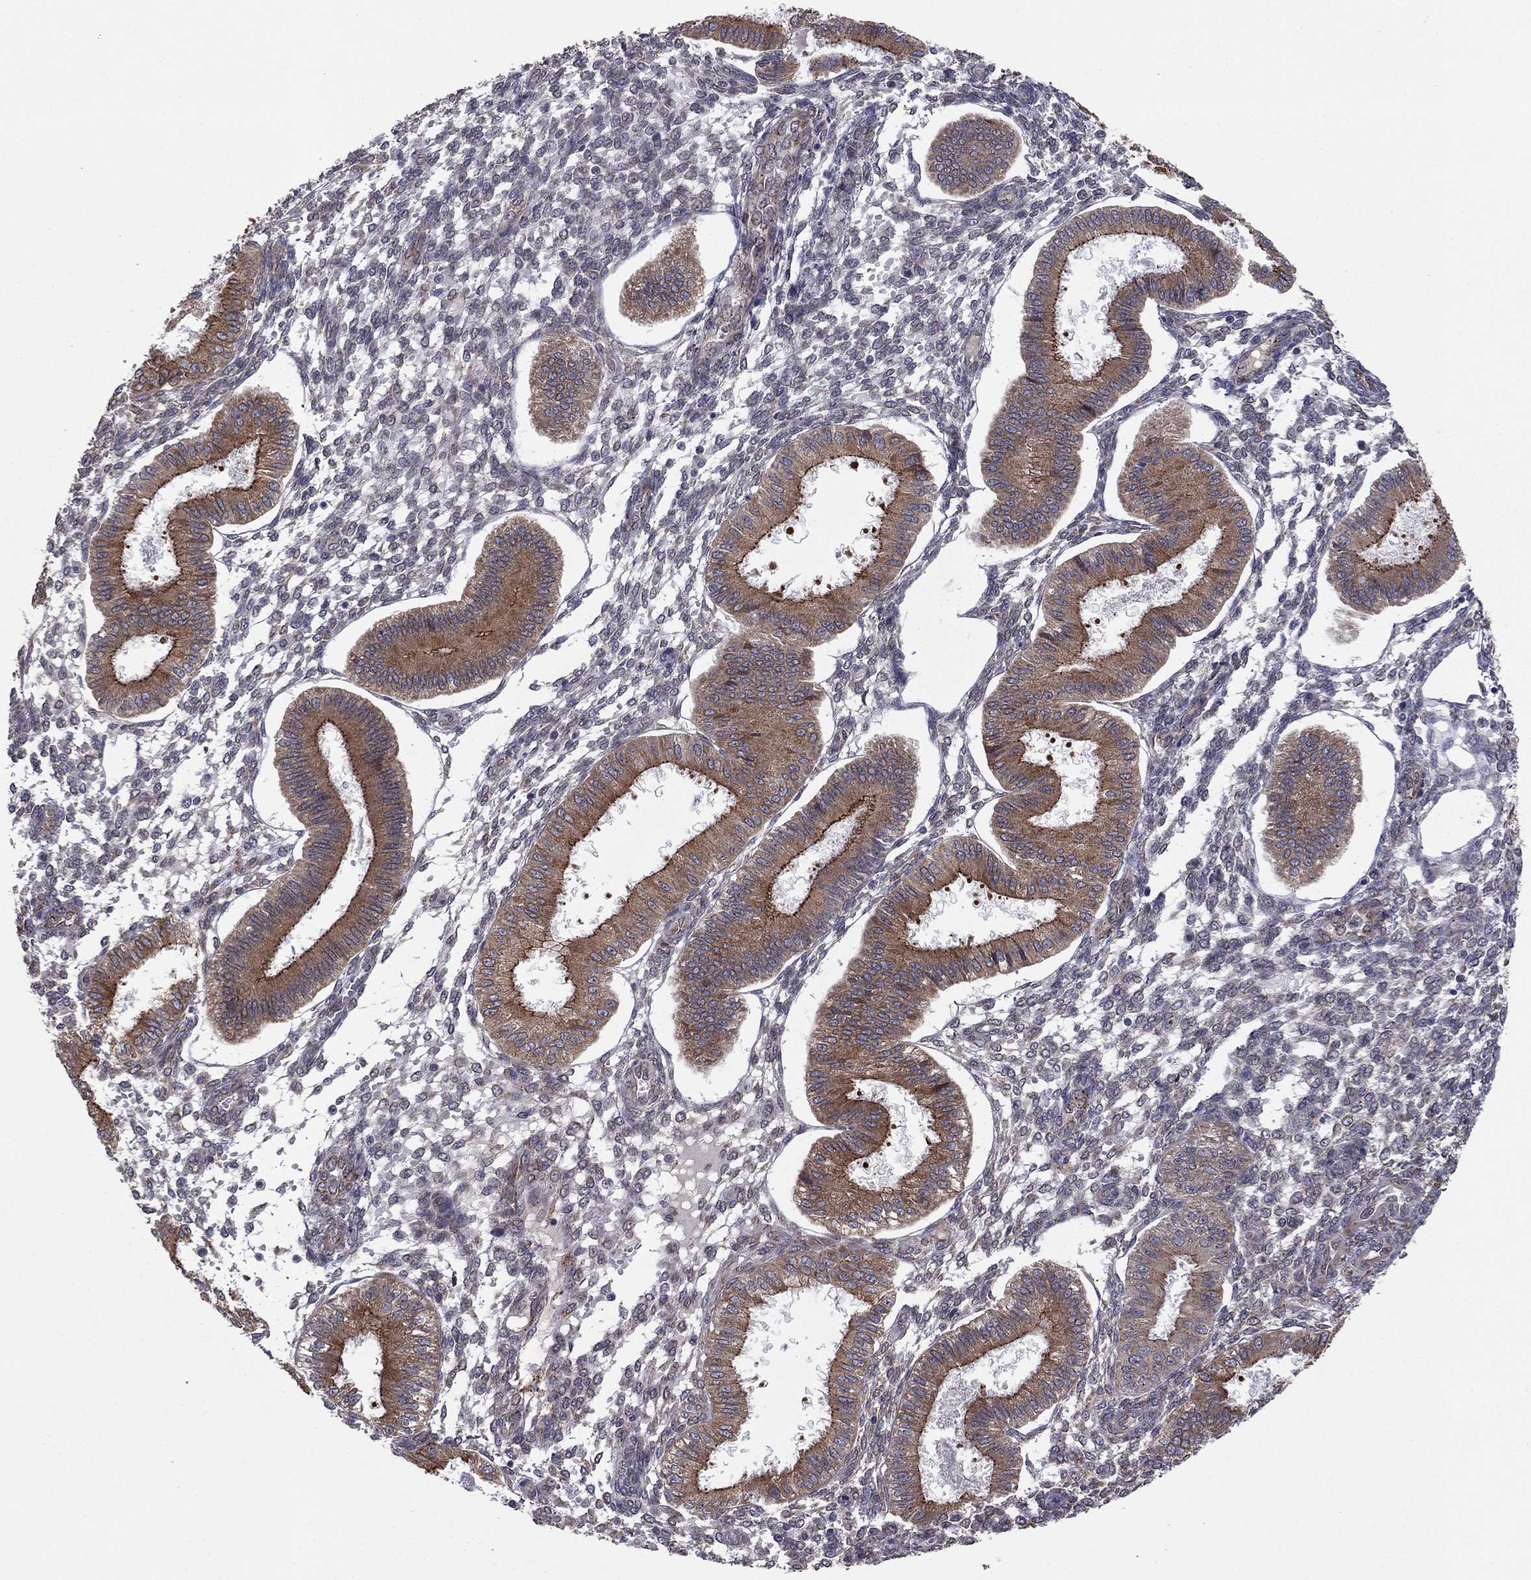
{"staining": {"intensity": "negative", "quantity": "none", "location": "none"}, "tissue": "endometrium", "cell_type": "Cells in endometrial stroma", "image_type": "normal", "snomed": [{"axis": "morphology", "description": "Normal tissue, NOS"}, {"axis": "topography", "description": "Endometrium"}], "caption": "DAB (3,3'-diaminobenzidine) immunohistochemical staining of normal human endometrium demonstrates no significant expression in cells in endometrial stroma.", "gene": "YIF1A", "patient": {"sex": "female", "age": 43}}